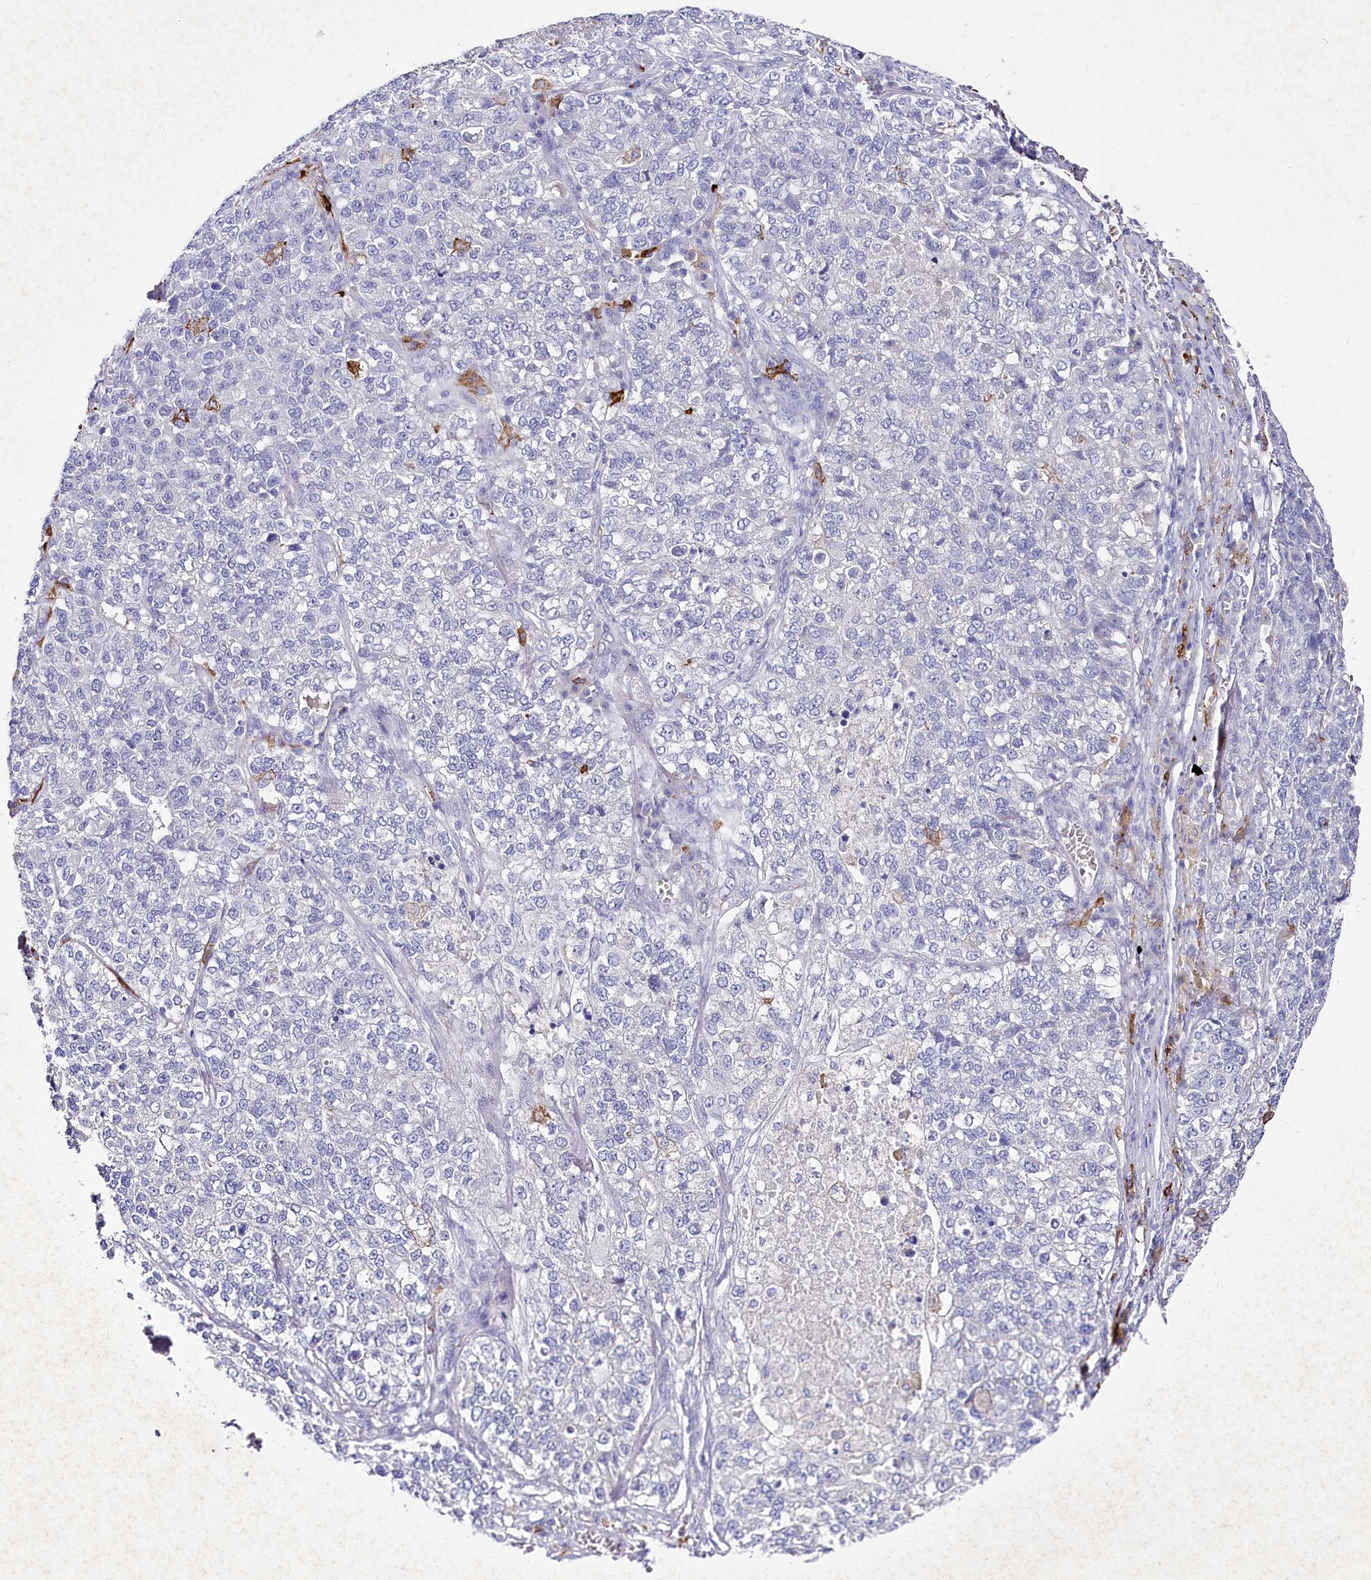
{"staining": {"intensity": "negative", "quantity": "none", "location": "none"}, "tissue": "lung cancer", "cell_type": "Tumor cells", "image_type": "cancer", "snomed": [{"axis": "morphology", "description": "Adenocarcinoma, NOS"}, {"axis": "topography", "description": "Lung"}], "caption": "This is a image of immunohistochemistry (IHC) staining of adenocarcinoma (lung), which shows no expression in tumor cells.", "gene": "CLEC4M", "patient": {"sex": "male", "age": 49}}